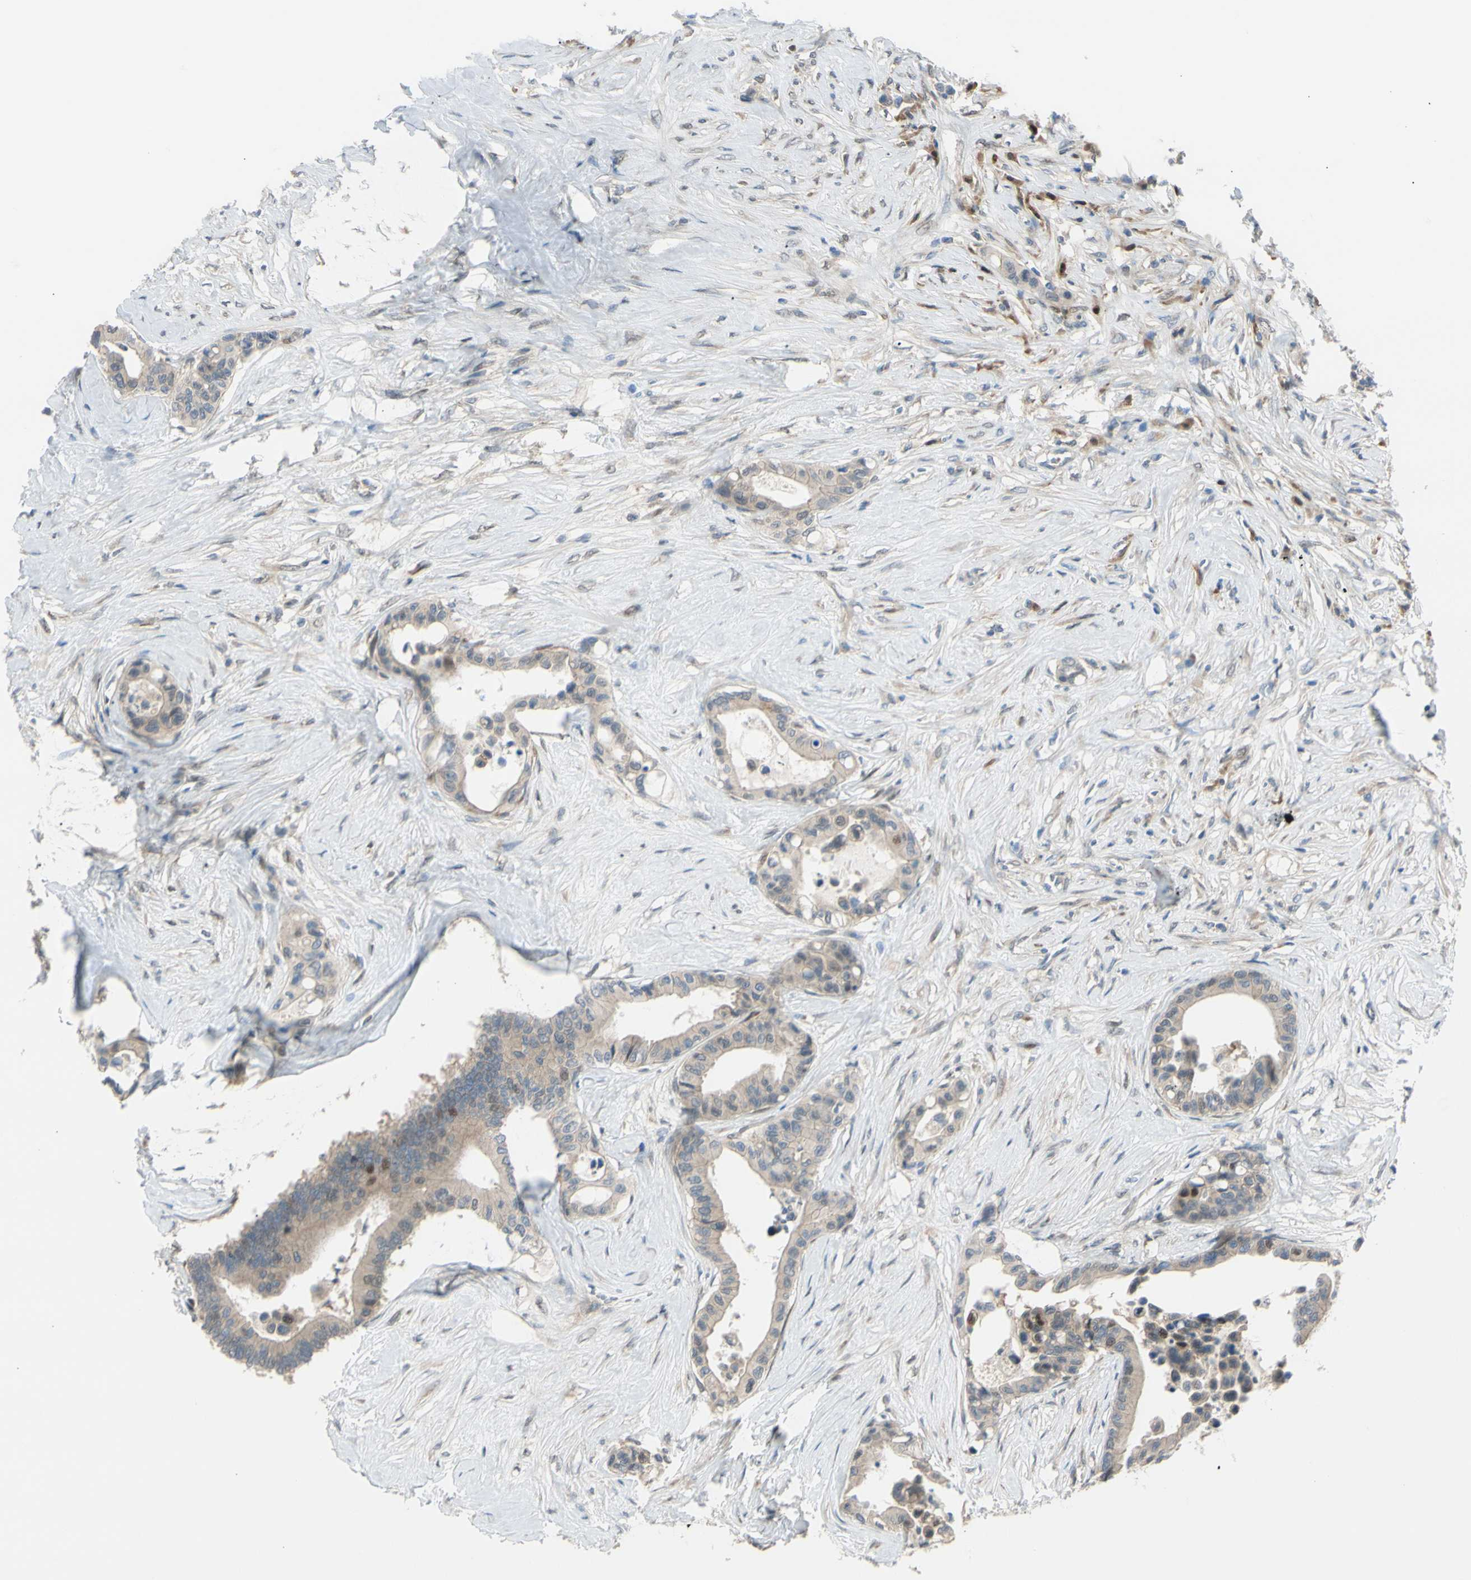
{"staining": {"intensity": "weak", "quantity": ">75%", "location": "cytoplasmic/membranous,nuclear"}, "tissue": "colorectal cancer", "cell_type": "Tumor cells", "image_type": "cancer", "snomed": [{"axis": "morphology", "description": "Normal tissue, NOS"}, {"axis": "morphology", "description": "Adenocarcinoma, NOS"}, {"axis": "topography", "description": "Colon"}], "caption": "Approximately >75% of tumor cells in colorectal cancer (adenocarcinoma) exhibit weak cytoplasmic/membranous and nuclear protein positivity as visualized by brown immunohistochemical staining.", "gene": "PTTG1", "patient": {"sex": "male", "age": 82}}